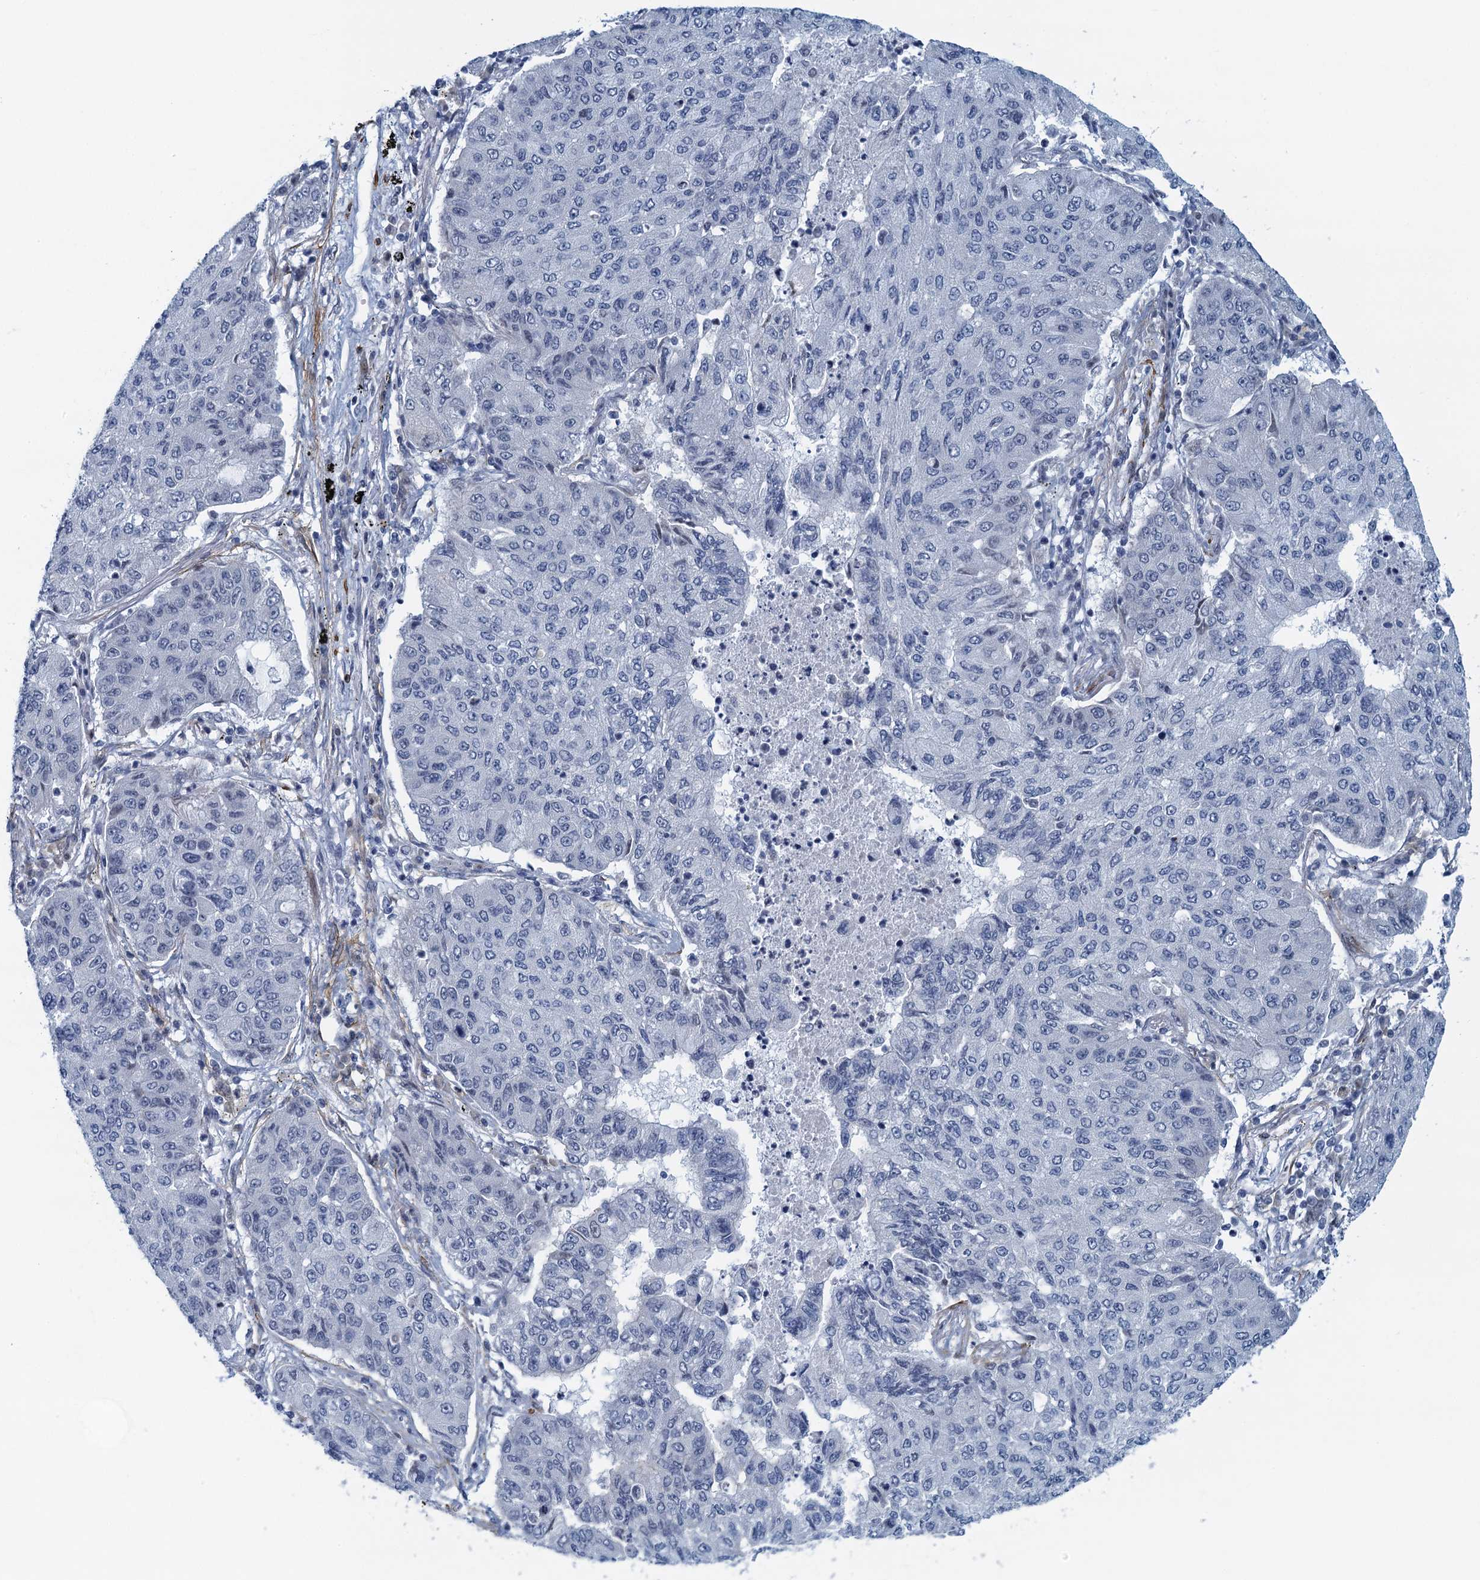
{"staining": {"intensity": "negative", "quantity": "none", "location": "none"}, "tissue": "lung cancer", "cell_type": "Tumor cells", "image_type": "cancer", "snomed": [{"axis": "morphology", "description": "Squamous cell carcinoma, NOS"}, {"axis": "topography", "description": "Lung"}], "caption": "This histopathology image is of squamous cell carcinoma (lung) stained with immunohistochemistry to label a protein in brown with the nuclei are counter-stained blue. There is no staining in tumor cells. (Stains: DAB (3,3'-diaminobenzidine) immunohistochemistry with hematoxylin counter stain, Microscopy: brightfield microscopy at high magnification).", "gene": "ALG2", "patient": {"sex": "male", "age": 74}}